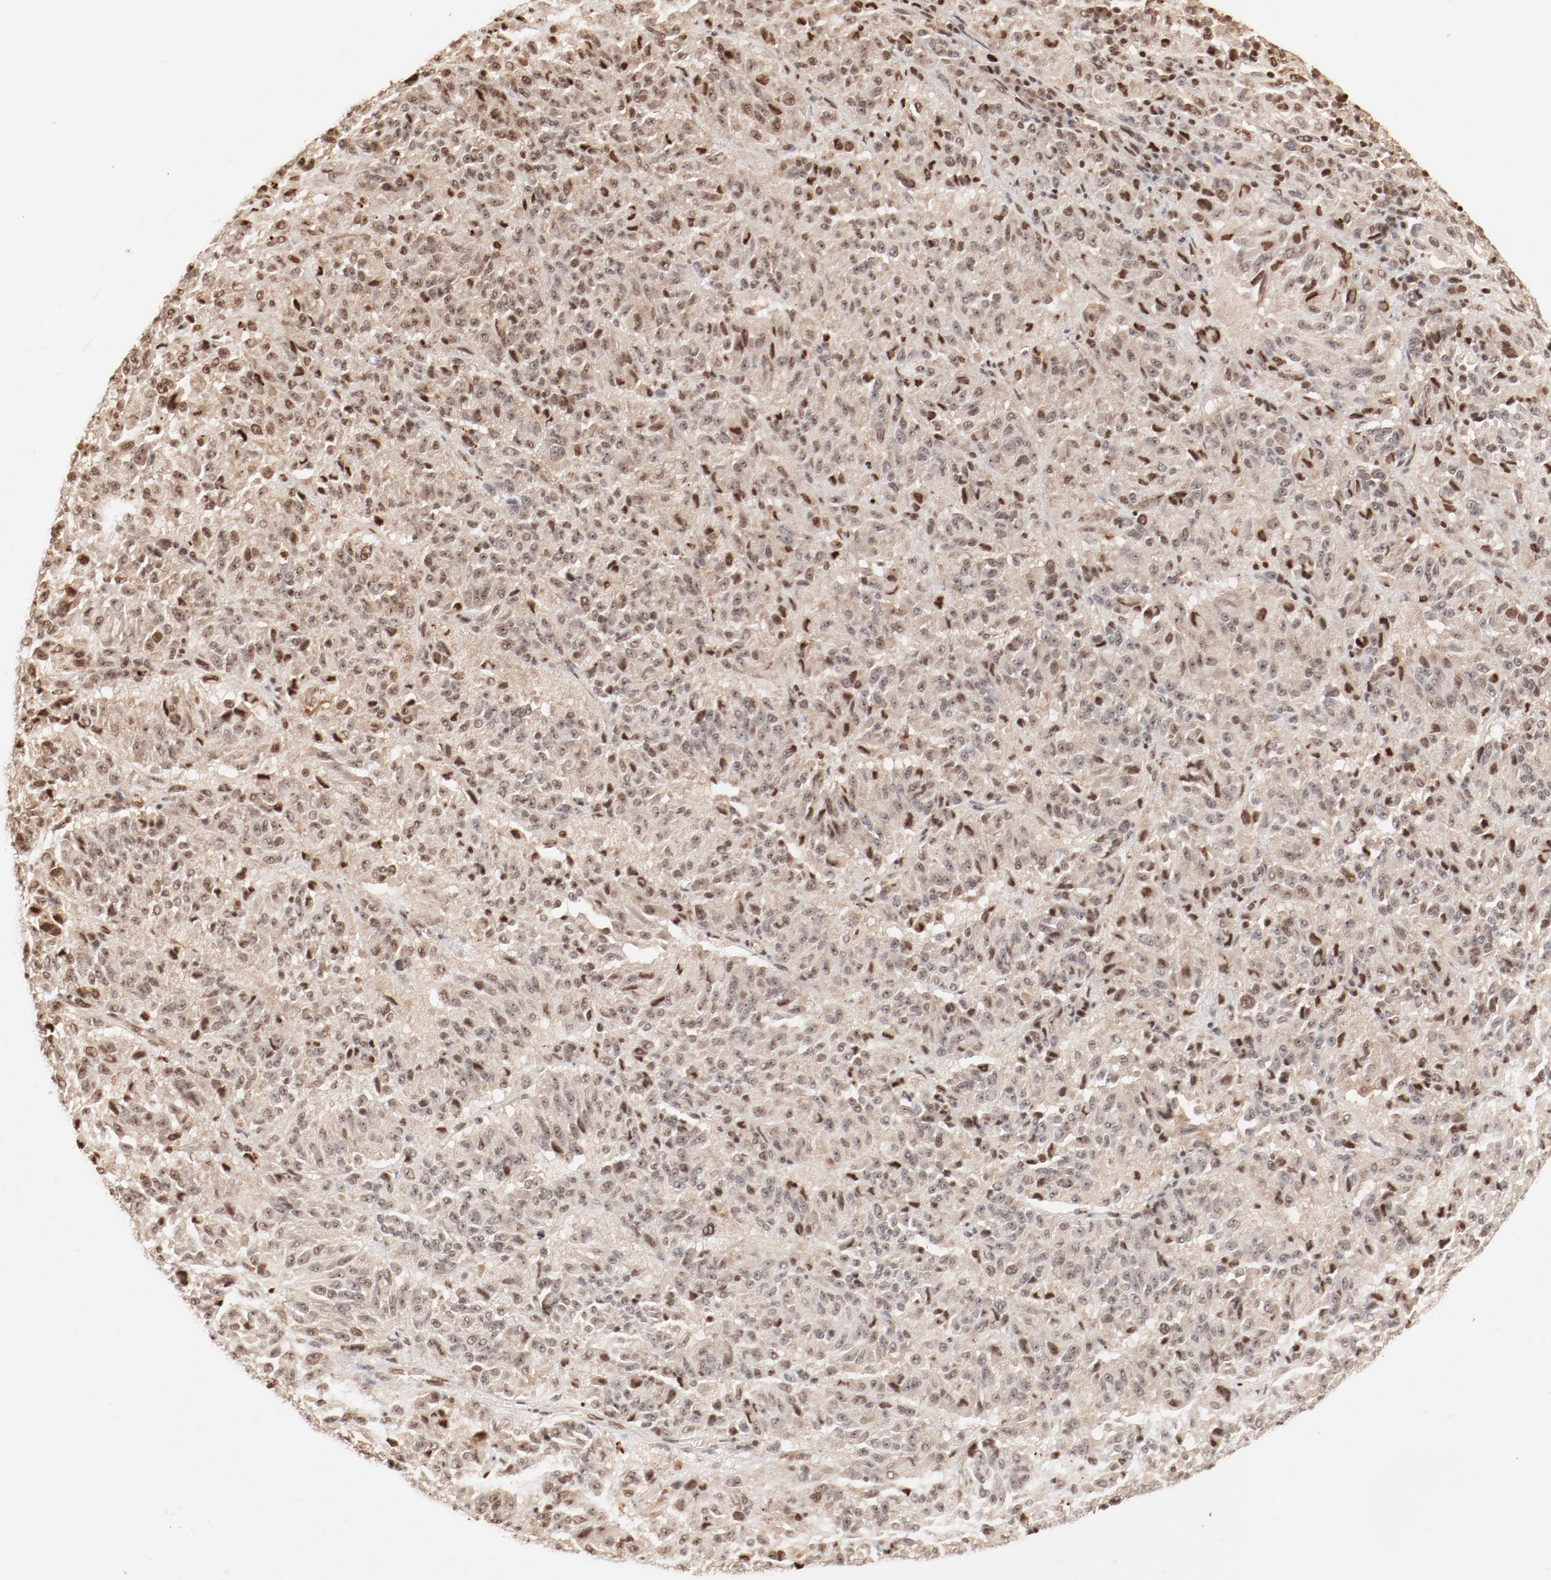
{"staining": {"intensity": "weak", "quantity": "25%-75%", "location": "nuclear"}, "tissue": "melanoma", "cell_type": "Tumor cells", "image_type": "cancer", "snomed": [{"axis": "morphology", "description": "Malignant melanoma, Metastatic site"}, {"axis": "topography", "description": "Lung"}], "caption": "Malignant melanoma (metastatic site) was stained to show a protein in brown. There is low levels of weak nuclear staining in about 25%-75% of tumor cells. The staining was performed using DAB to visualize the protein expression in brown, while the nuclei were stained in blue with hematoxylin (Magnification: 20x).", "gene": "FAM50A", "patient": {"sex": "male", "age": 64}}